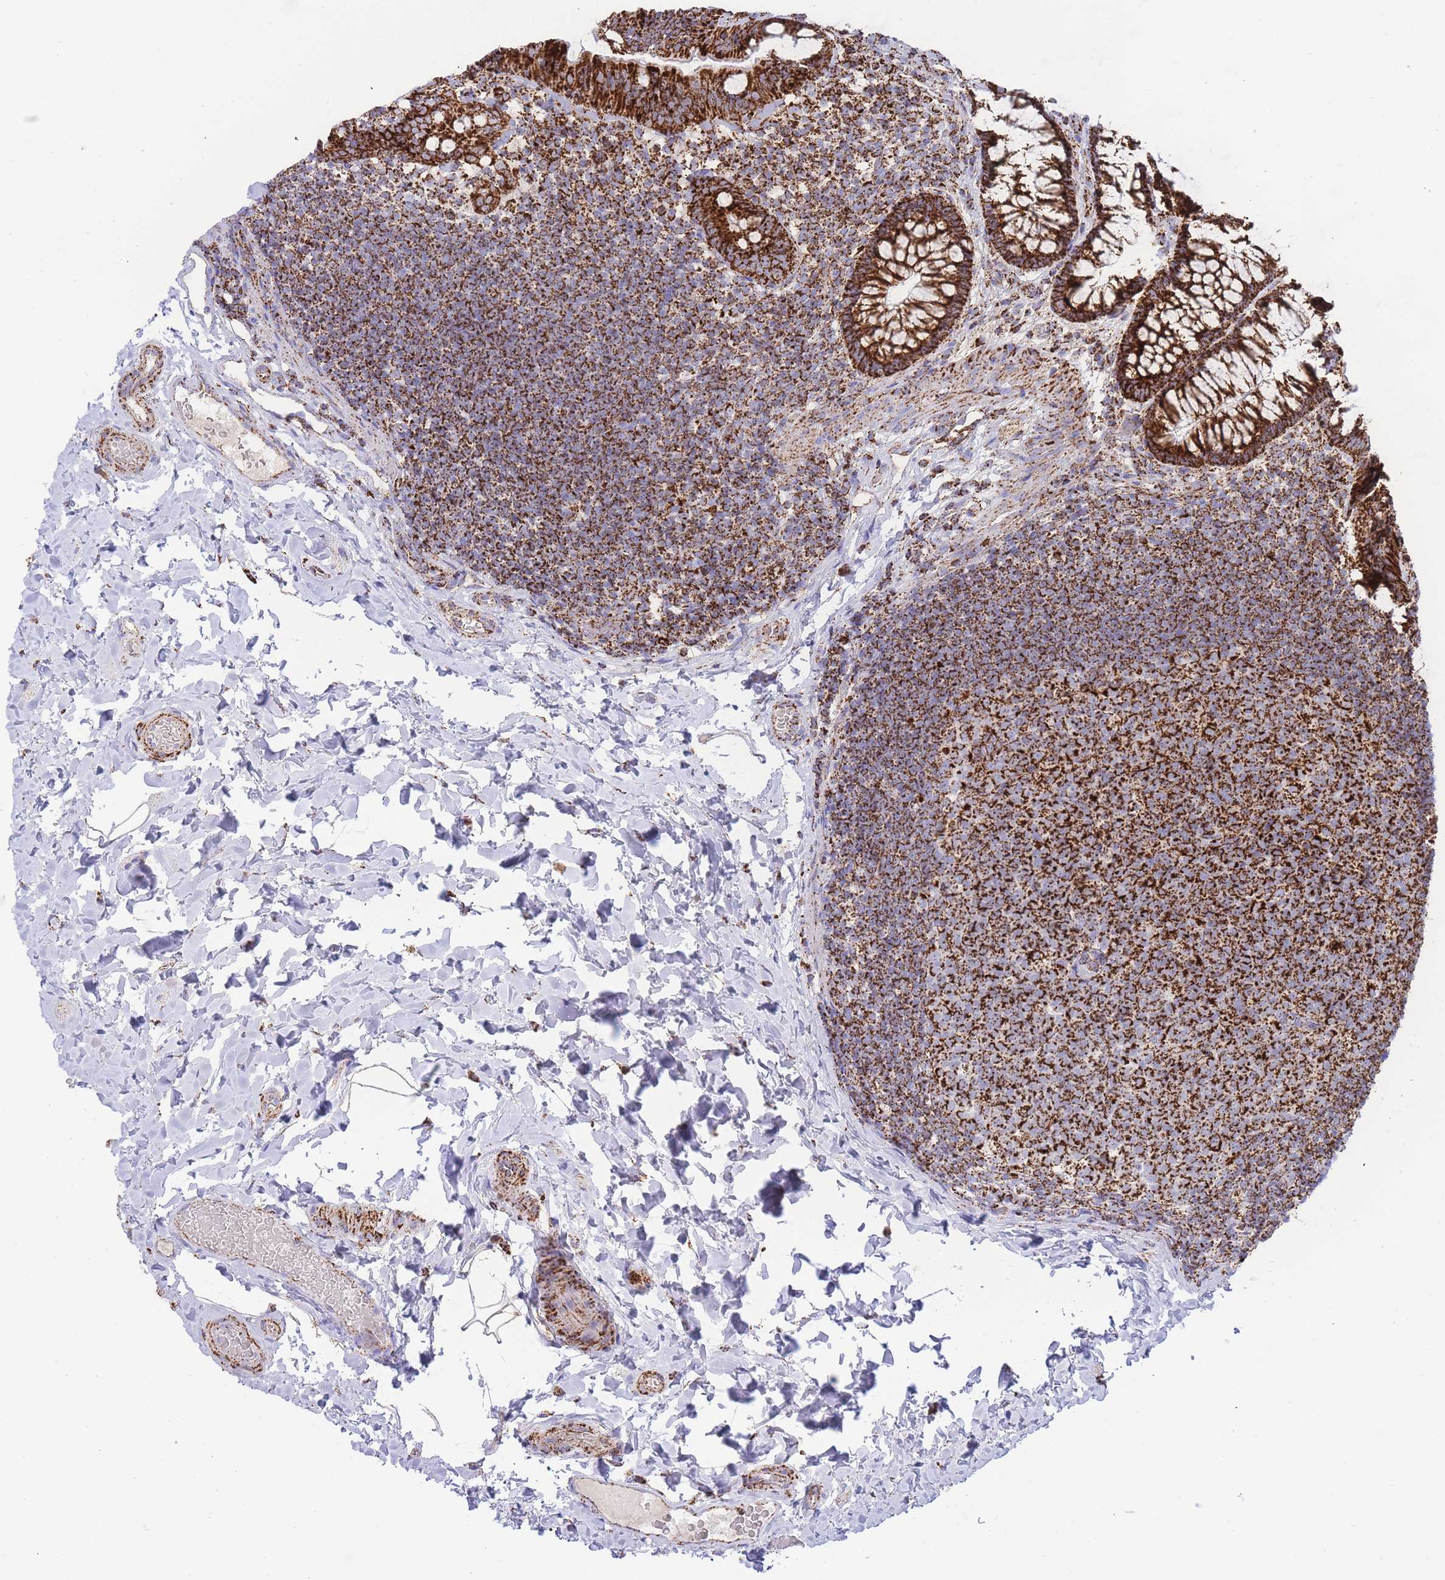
{"staining": {"intensity": "strong", "quantity": ">75%", "location": "cytoplasmic/membranous"}, "tissue": "colon", "cell_type": "Endothelial cells", "image_type": "normal", "snomed": [{"axis": "morphology", "description": "Normal tissue, NOS"}, {"axis": "topography", "description": "Colon"}], "caption": "This photomicrograph shows benign colon stained with IHC to label a protein in brown. The cytoplasmic/membranous of endothelial cells show strong positivity for the protein. Nuclei are counter-stained blue.", "gene": "GSTM1", "patient": {"sex": "male", "age": 46}}